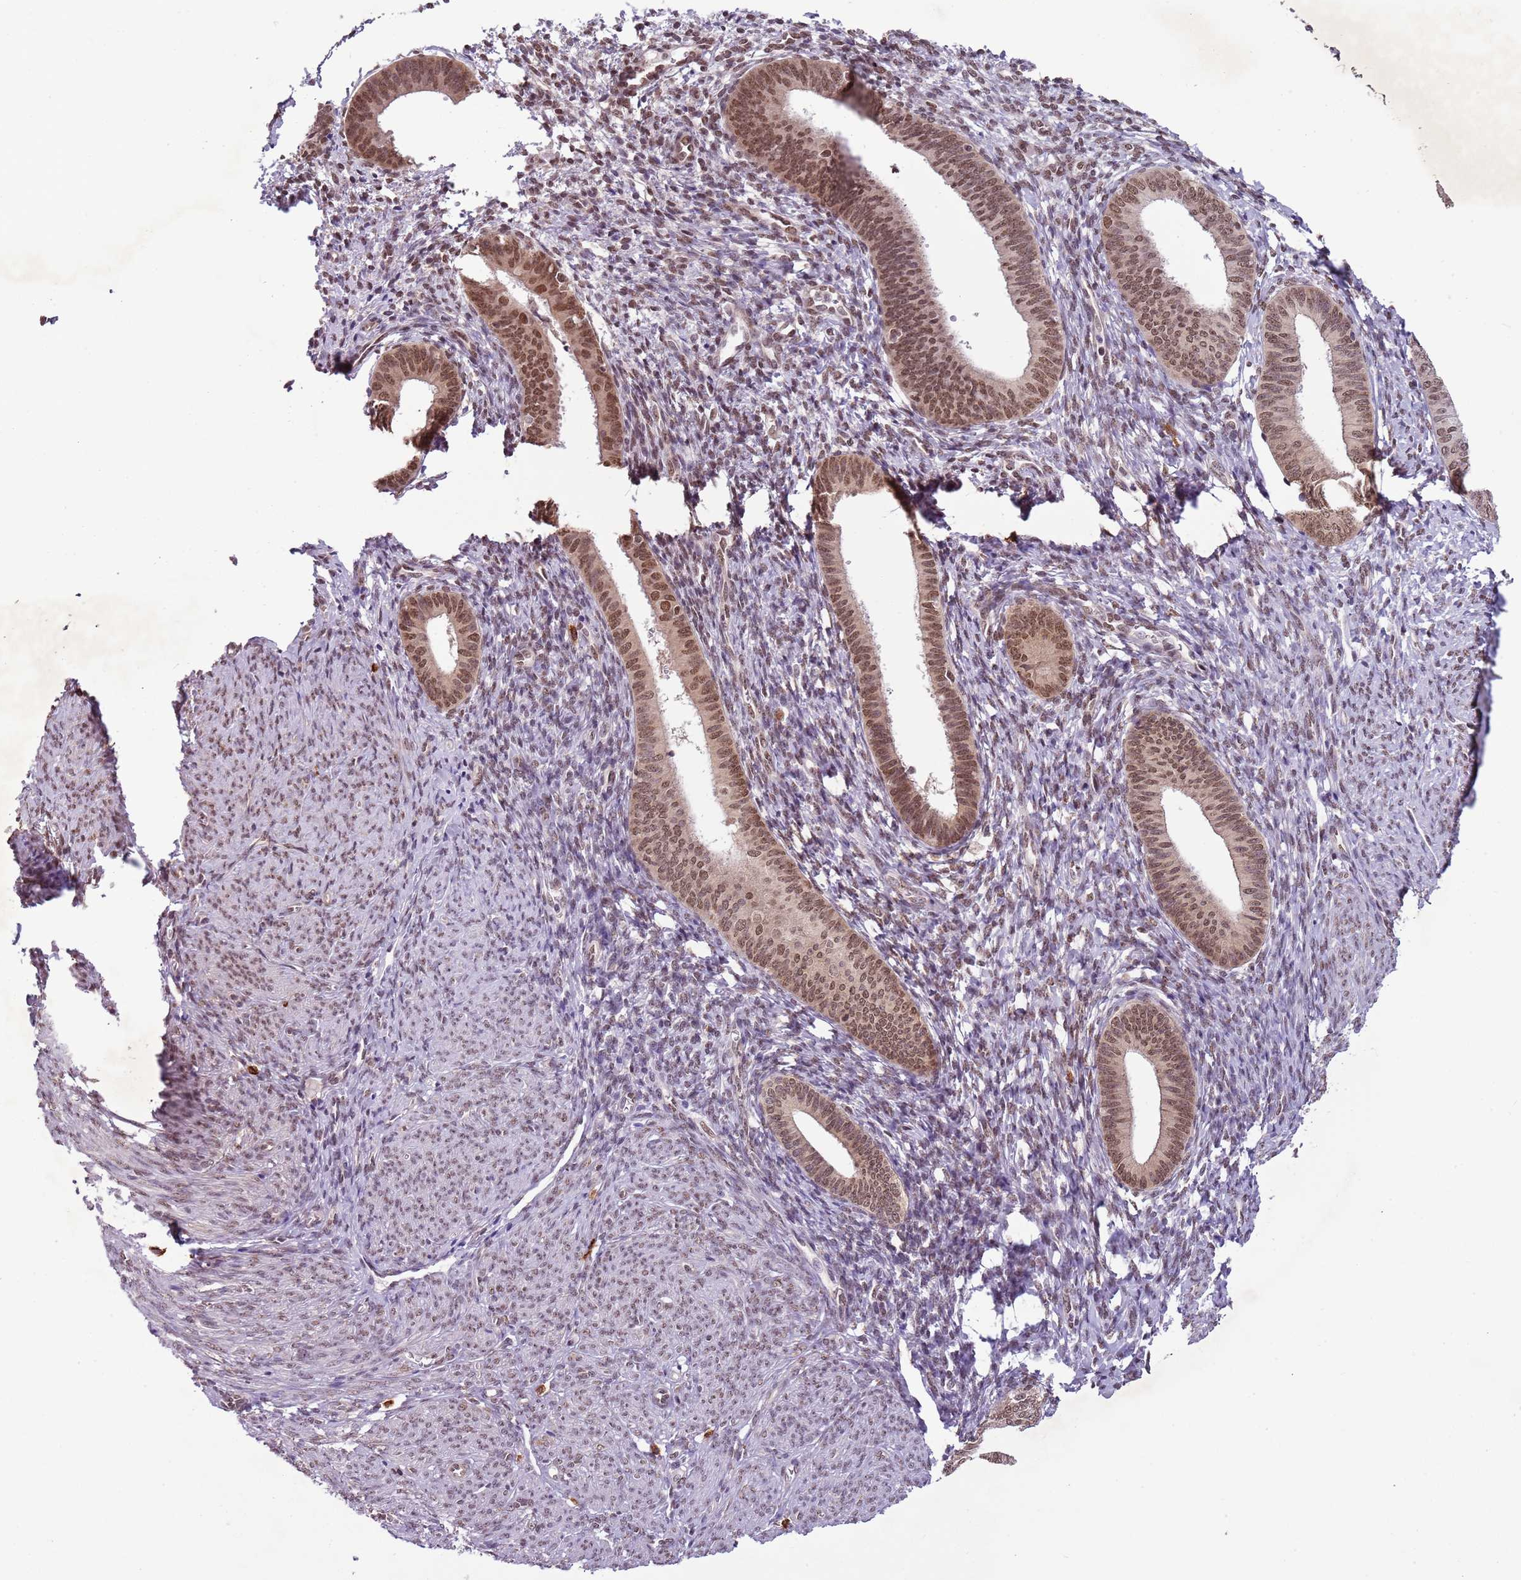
{"staining": {"intensity": "moderate", "quantity": ">75%", "location": "nuclear"}, "tissue": "endometrial cancer", "cell_type": "Tumor cells", "image_type": "cancer", "snomed": [{"axis": "morphology", "description": "Adenocarcinoma, NOS"}, {"axis": "topography", "description": "Endometrium"}], "caption": "Immunohistochemistry (IHC) image of human endometrial cancer (adenocarcinoma) stained for a protein (brown), which exhibits medium levels of moderate nuclear staining in approximately >75% of tumor cells.", "gene": "FAM120AOS", "patient": {"sex": "female", "age": 79}}